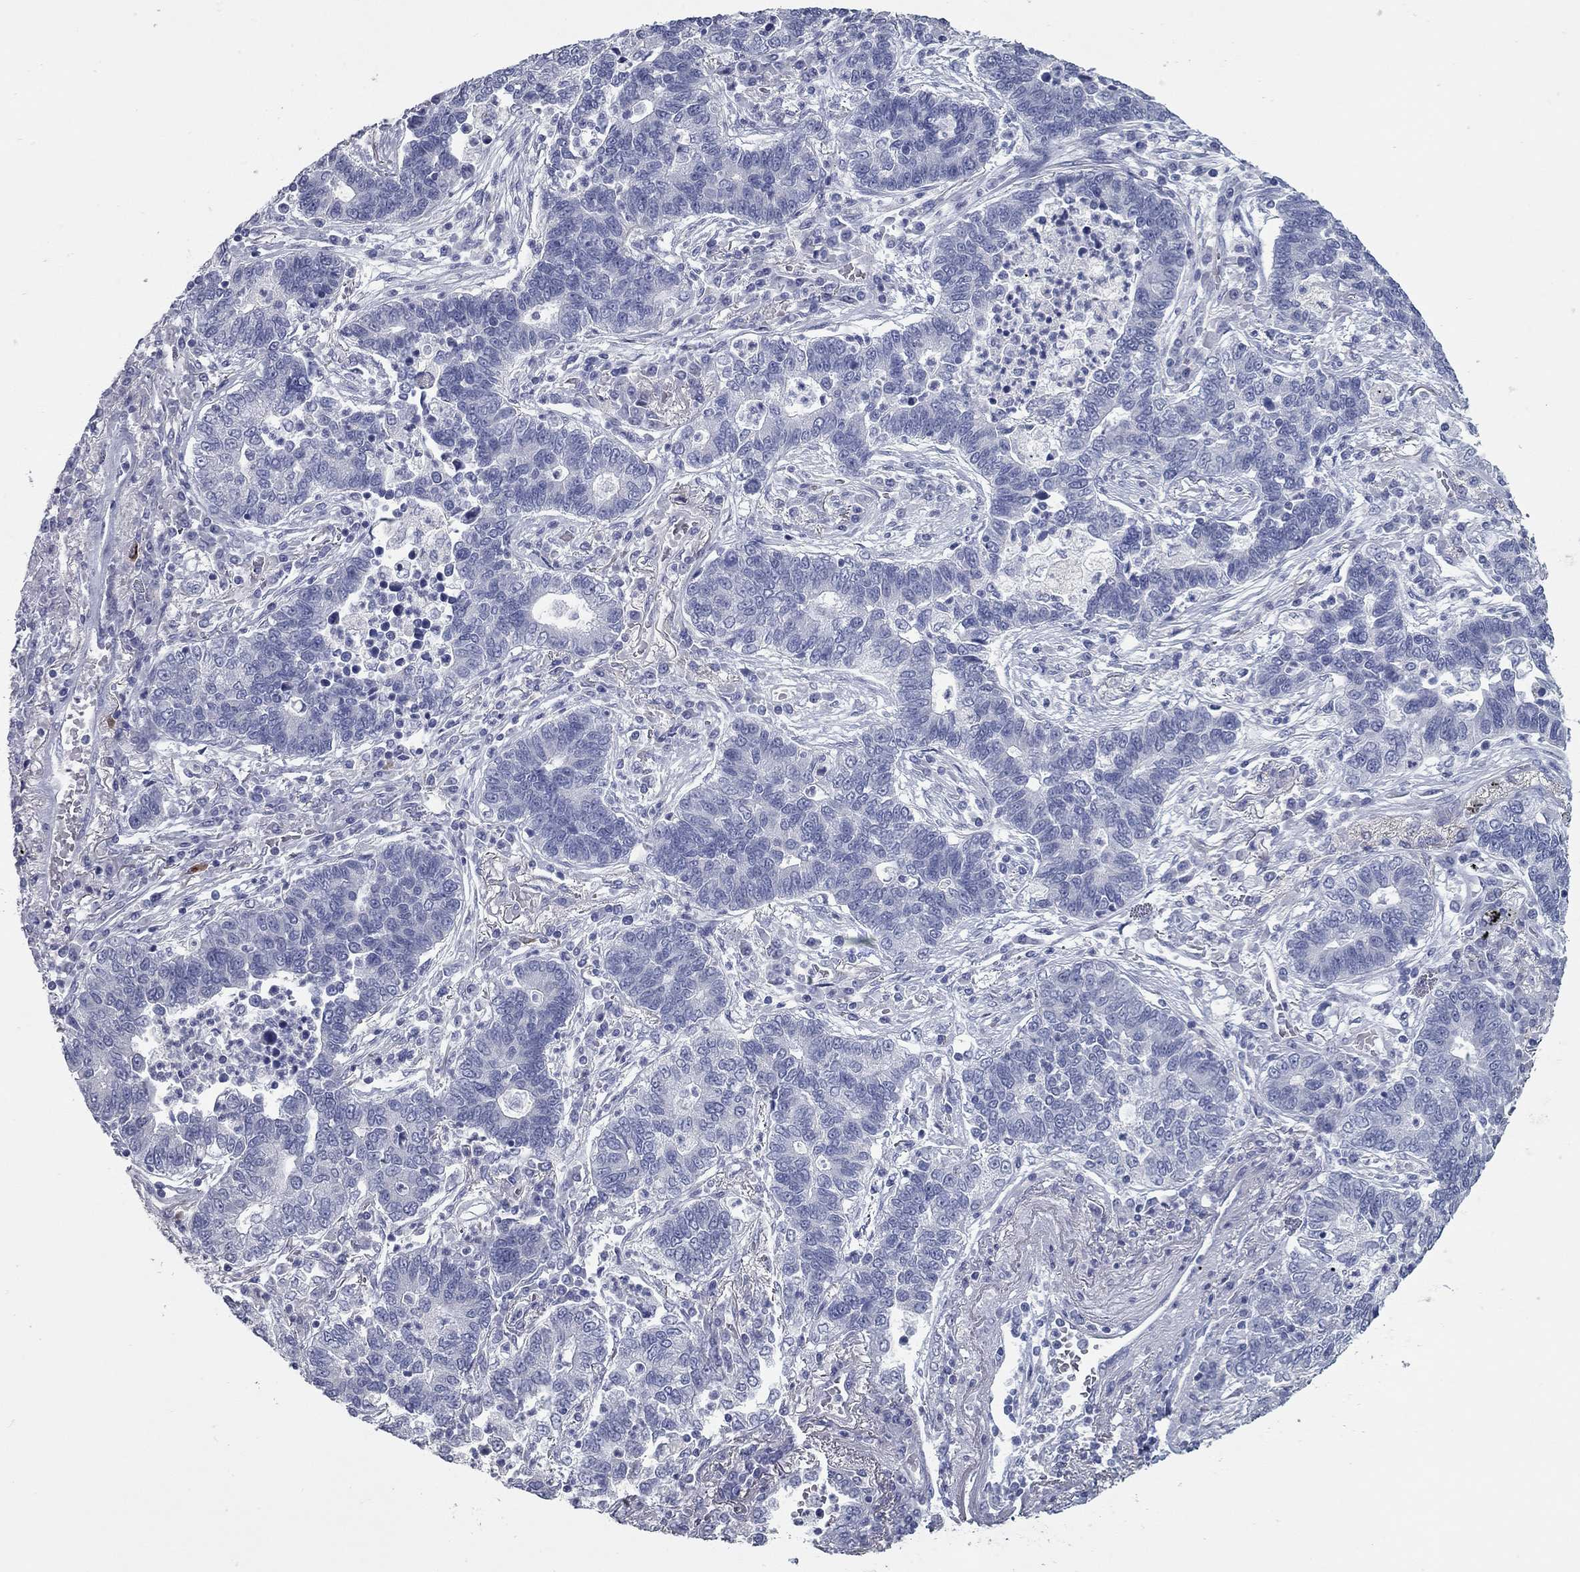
{"staining": {"intensity": "negative", "quantity": "none", "location": "none"}, "tissue": "lung cancer", "cell_type": "Tumor cells", "image_type": "cancer", "snomed": [{"axis": "morphology", "description": "Adenocarcinoma, NOS"}, {"axis": "topography", "description": "Lung"}], "caption": "The image exhibits no staining of tumor cells in lung cancer (adenocarcinoma).", "gene": "KIRREL2", "patient": {"sex": "female", "age": 57}}